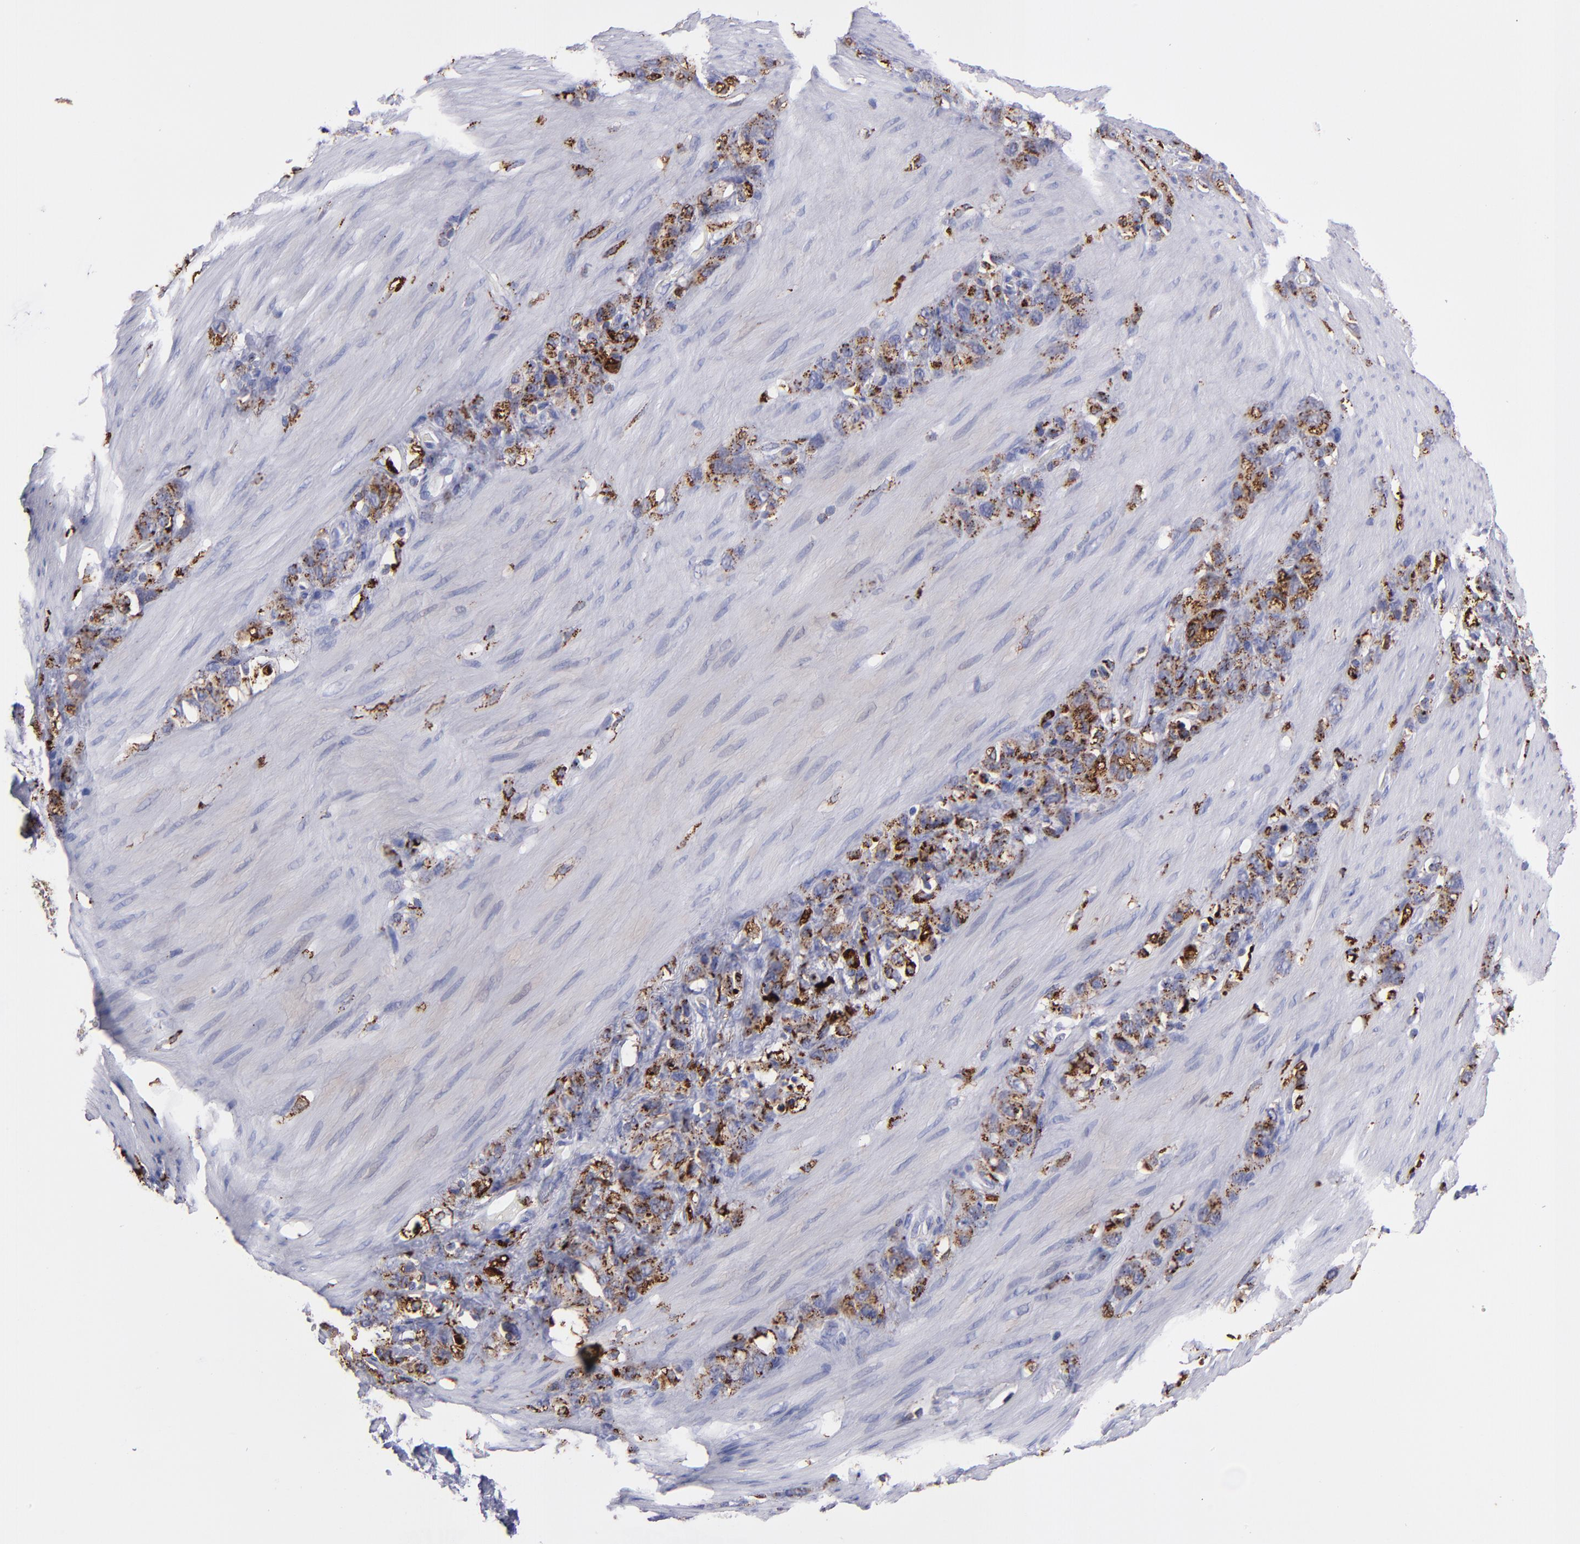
{"staining": {"intensity": "moderate", "quantity": ">75%", "location": "cytoplasmic/membranous"}, "tissue": "stomach cancer", "cell_type": "Tumor cells", "image_type": "cancer", "snomed": [{"axis": "morphology", "description": "Normal tissue, NOS"}, {"axis": "morphology", "description": "Adenocarcinoma, NOS"}, {"axis": "morphology", "description": "Adenocarcinoma, High grade"}, {"axis": "topography", "description": "Stomach, upper"}, {"axis": "topography", "description": "Stomach"}], "caption": "This image exhibits stomach cancer (adenocarcinoma (high-grade)) stained with IHC to label a protein in brown. The cytoplasmic/membranous of tumor cells show moderate positivity for the protein. Nuclei are counter-stained blue.", "gene": "CTSS", "patient": {"sex": "female", "age": 65}}